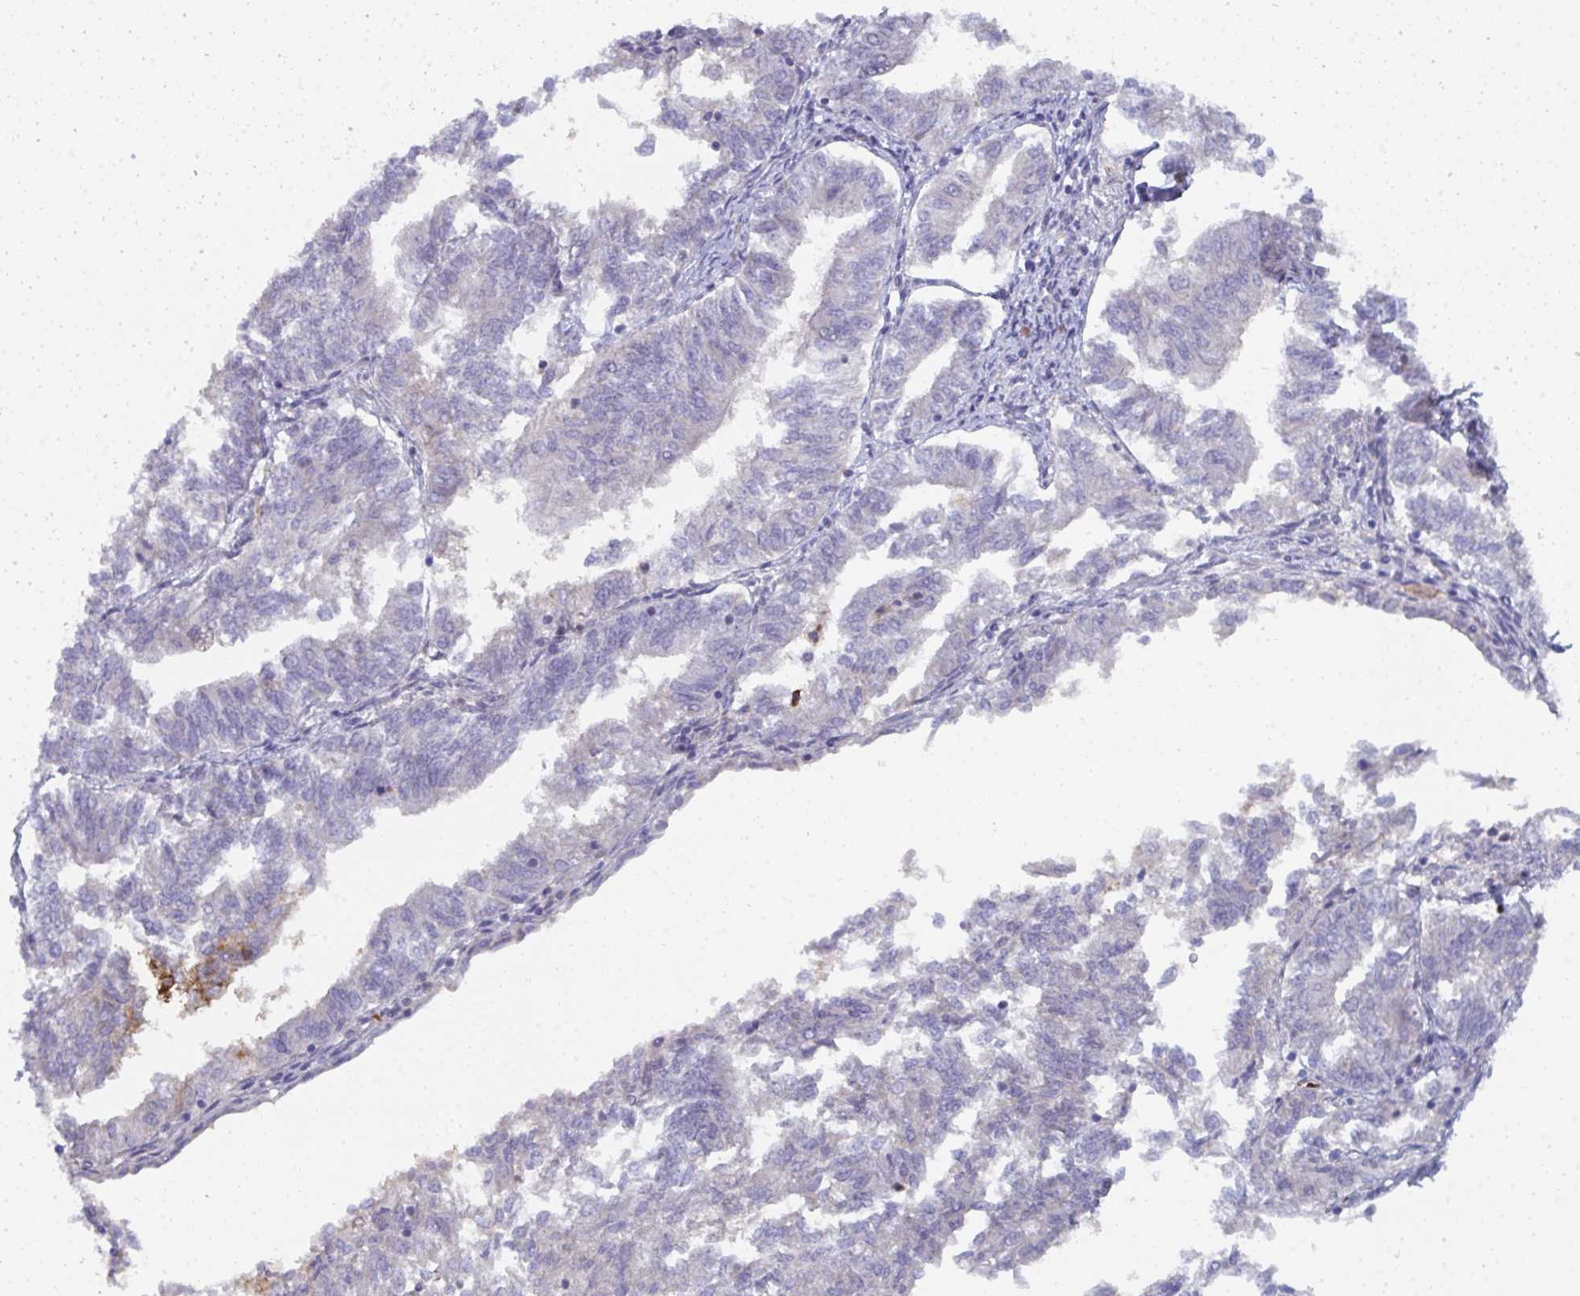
{"staining": {"intensity": "negative", "quantity": "none", "location": "none"}, "tissue": "endometrial cancer", "cell_type": "Tumor cells", "image_type": "cancer", "snomed": [{"axis": "morphology", "description": "Adenocarcinoma, NOS"}, {"axis": "topography", "description": "Endometrium"}], "caption": "An immunohistochemistry image of endometrial cancer (adenocarcinoma) is shown. There is no staining in tumor cells of endometrial cancer (adenocarcinoma).", "gene": "KCNK5", "patient": {"sex": "female", "age": 58}}